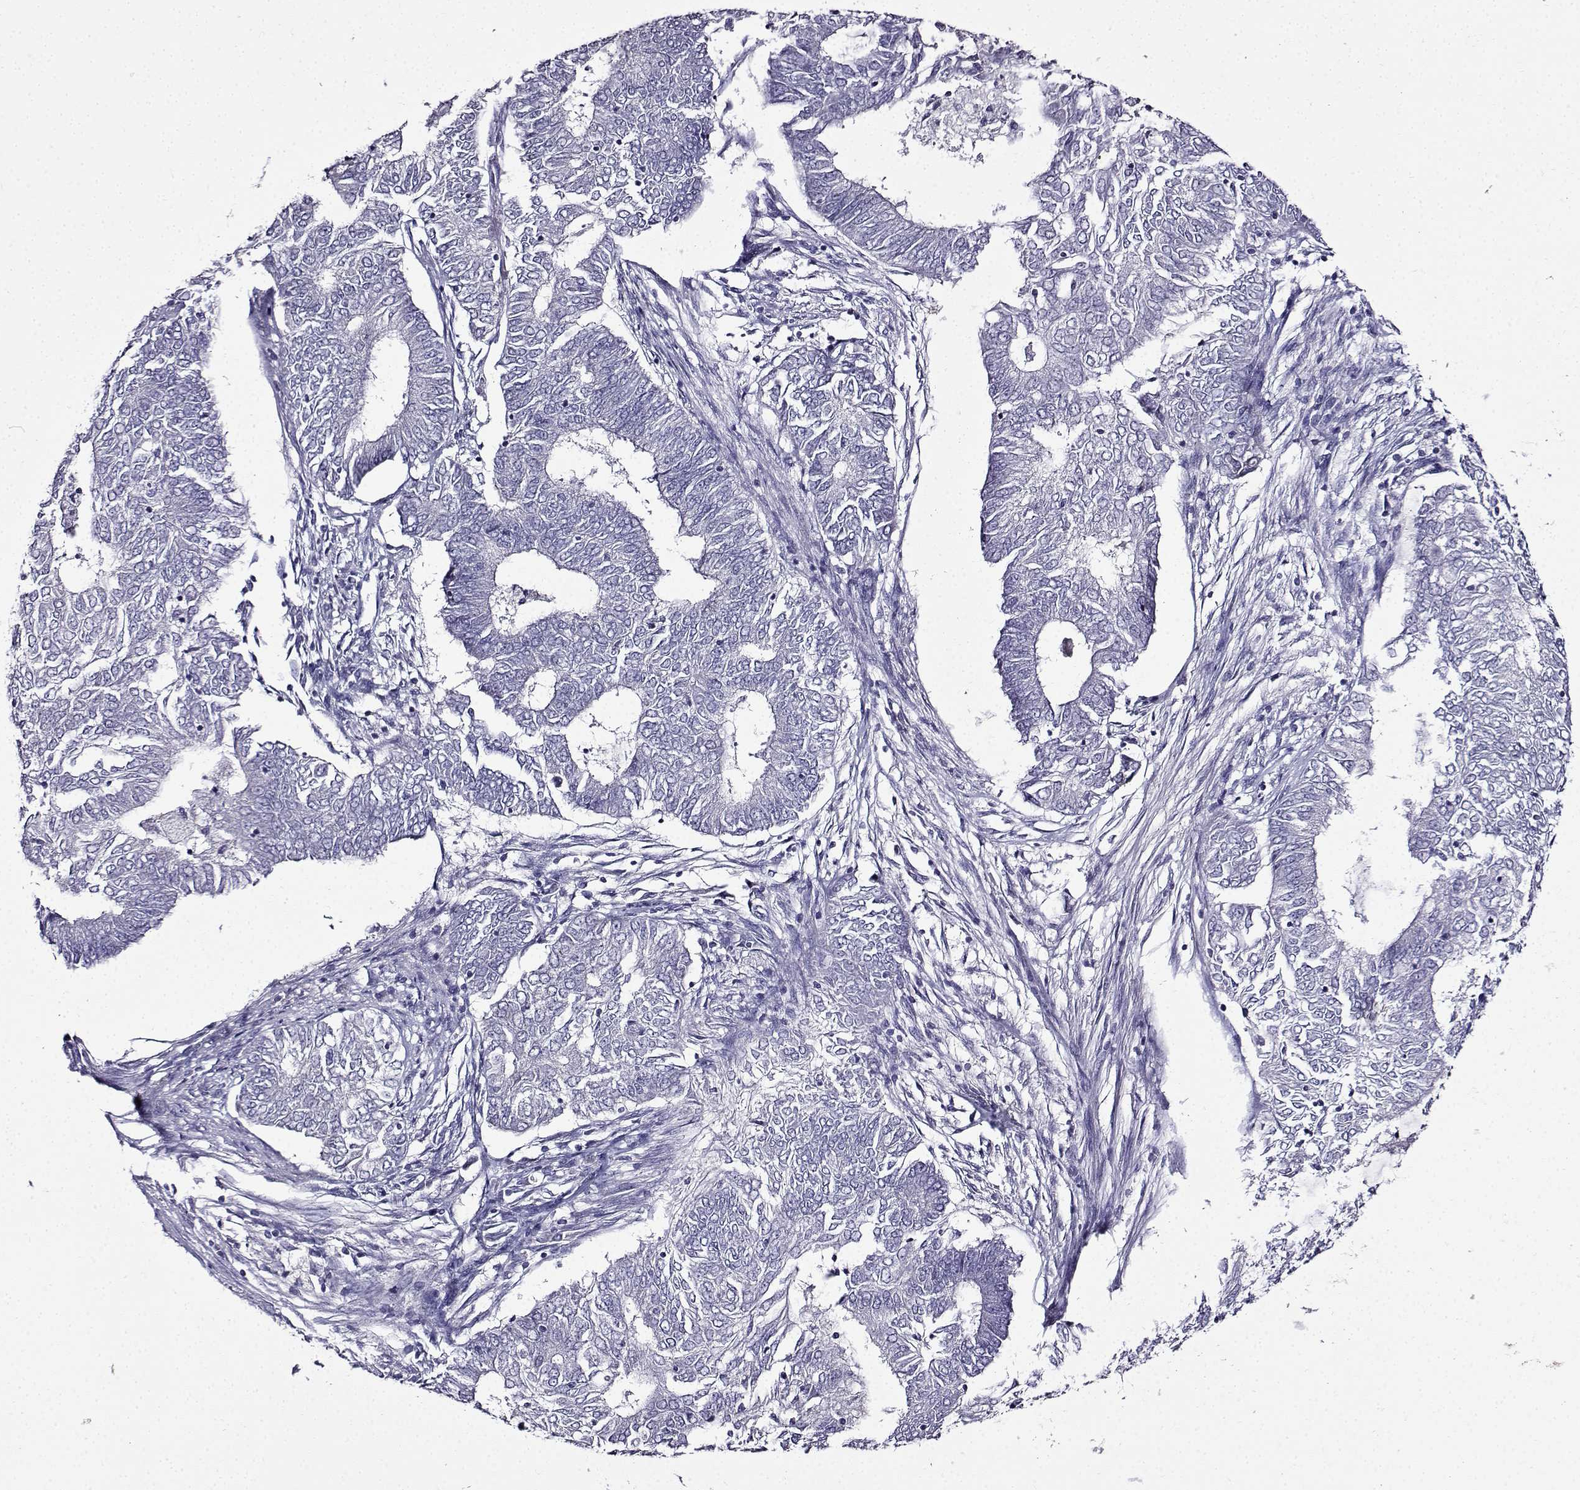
{"staining": {"intensity": "negative", "quantity": "none", "location": "none"}, "tissue": "endometrial cancer", "cell_type": "Tumor cells", "image_type": "cancer", "snomed": [{"axis": "morphology", "description": "Adenocarcinoma, NOS"}, {"axis": "topography", "description": "Endometrium"}], "caption": "Human endometrial cancer stained for a protein using IHC displays no staining in tumor cells.", "gene": "TMEM266", "patient": {"sex": "female", "age": 62}}